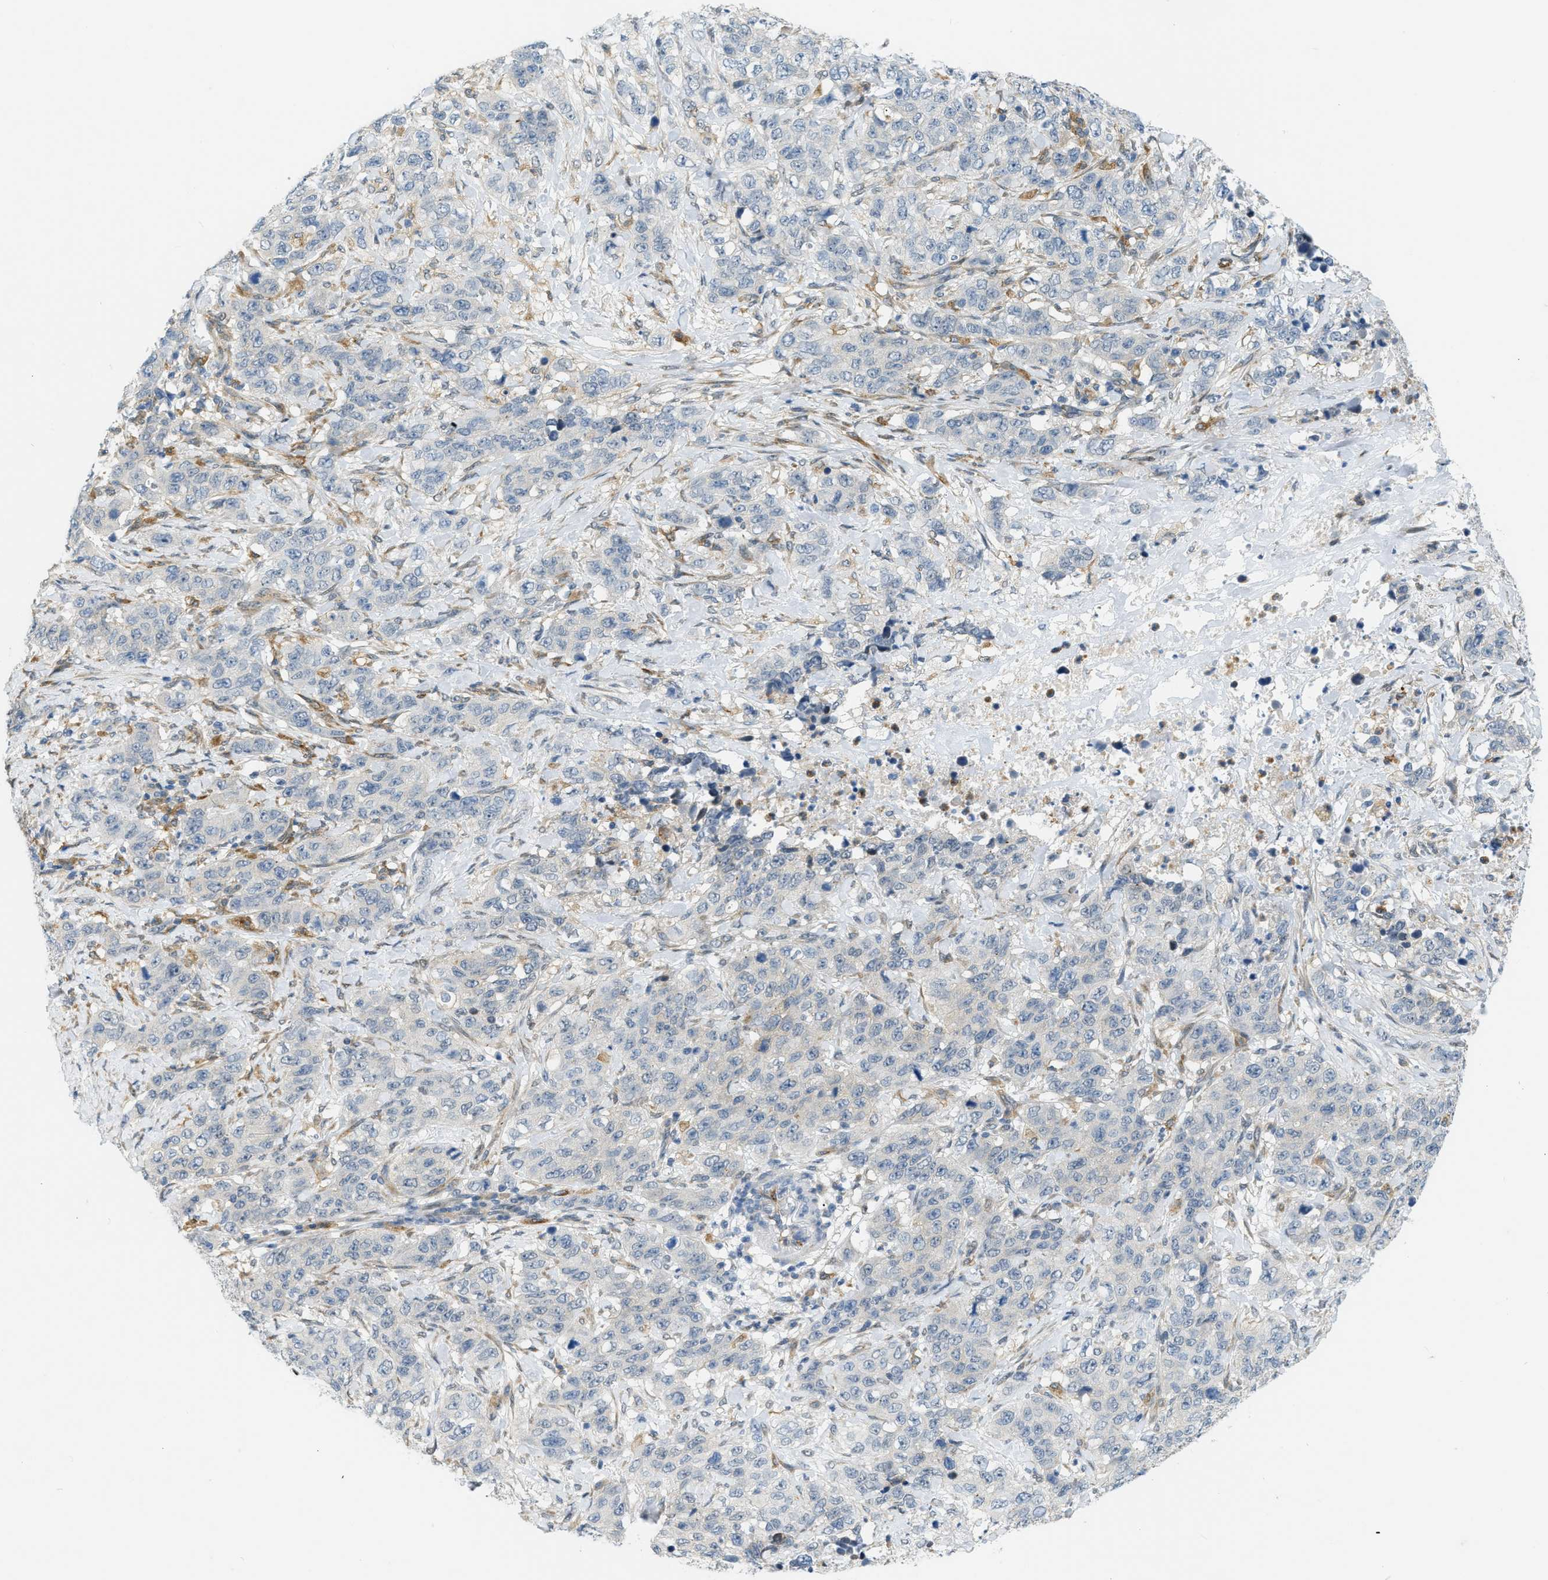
{"staining": {"intensity": "negative", "quantity": "none", "location": "none"}, "tissue": "stomach cancer", "cell_type": "Tumor cells", "image_type": "cancer", "snomed": [{"axis": "morphology", "description": "Adenocarcinoma, NOS"}, {"axis": "topography", "description": "Stomach"}], "caption": "Tumor cells show no significant protein expression in adenocarcinoma (stomach).", "gene": "ZNF408", "patient": {"sex": "male", "age": 48}}